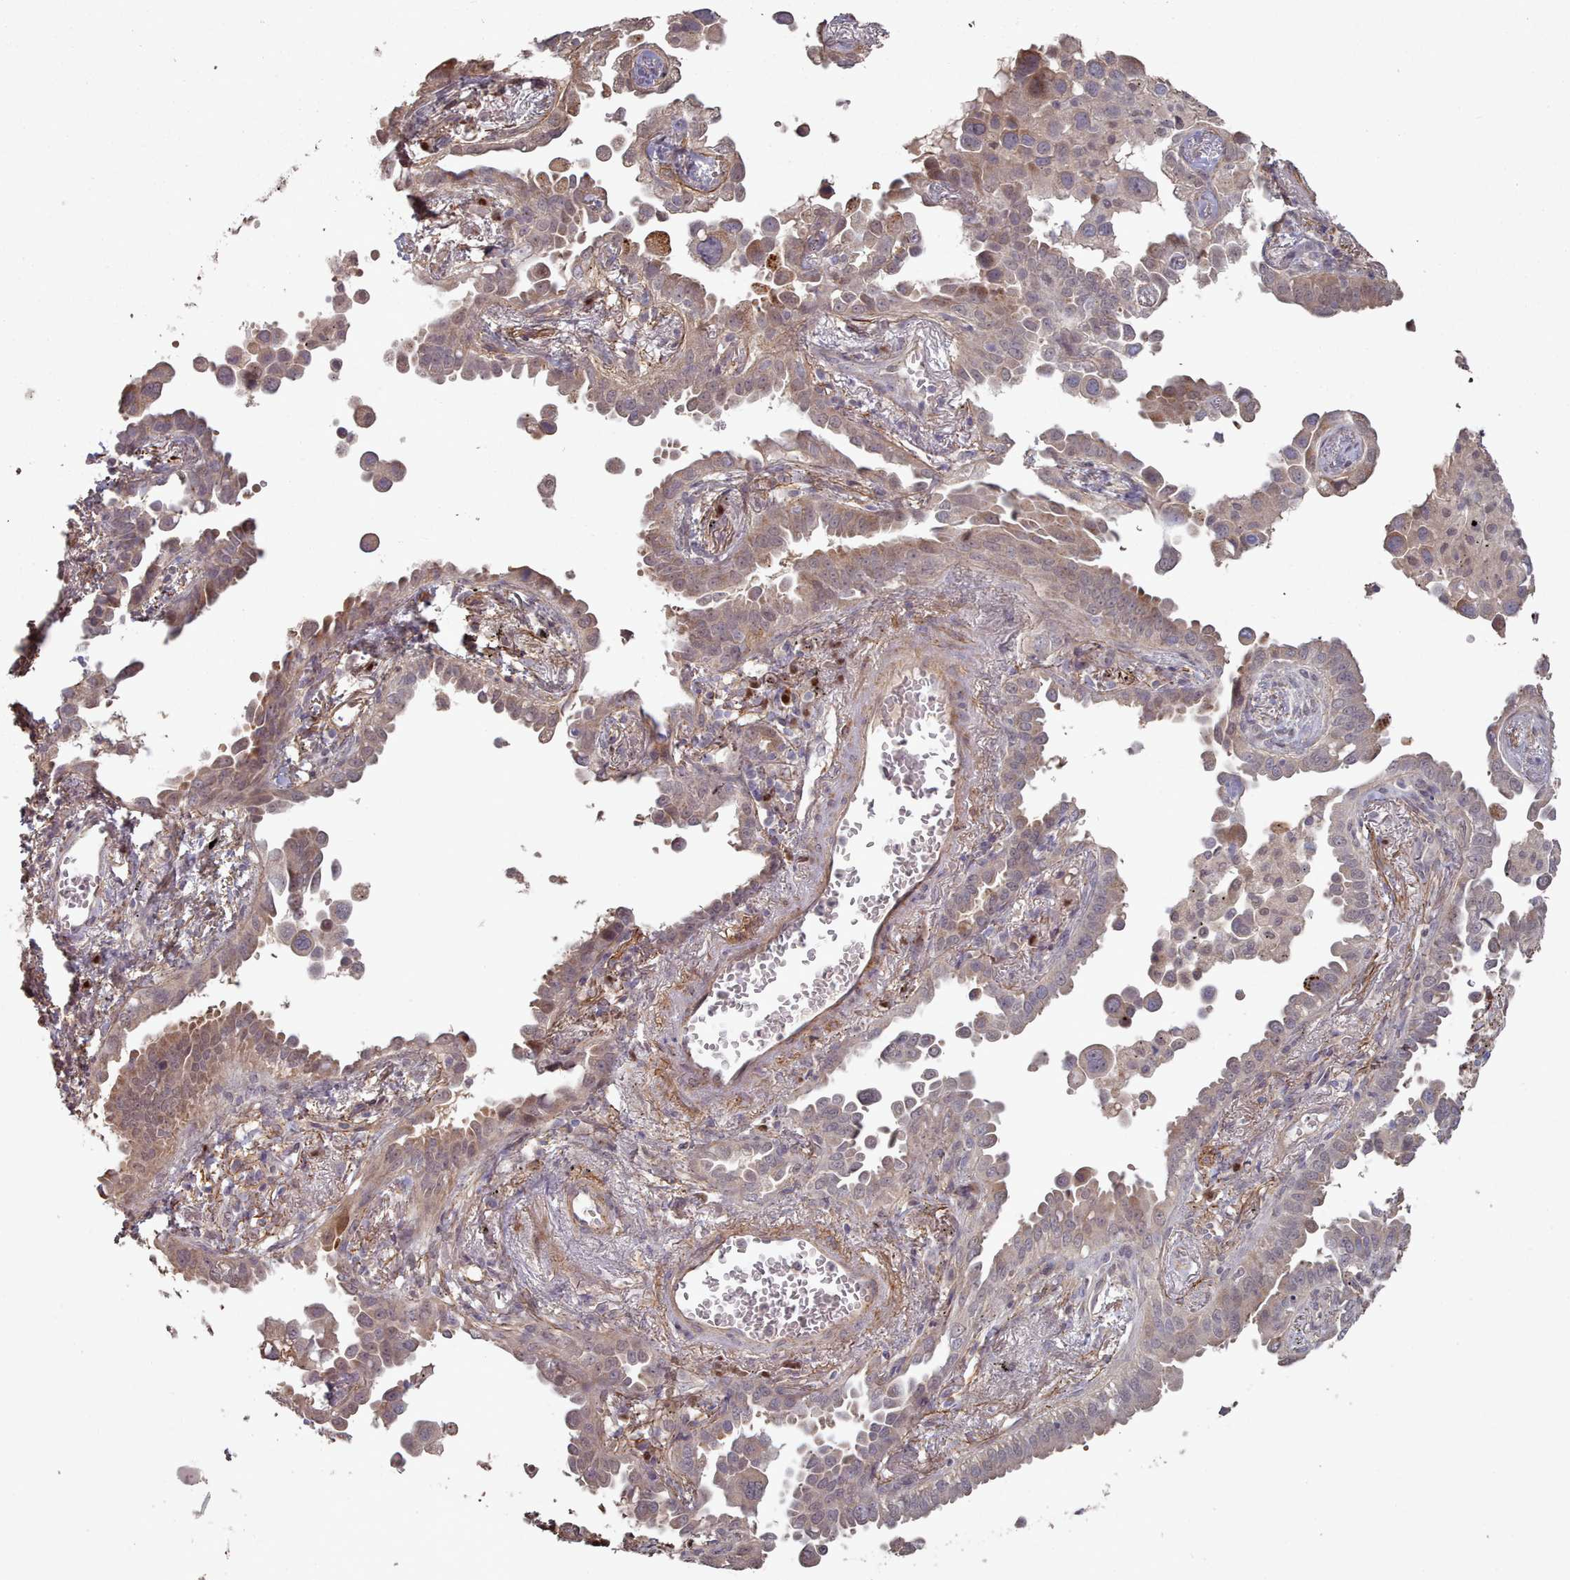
{"staining": {"intensity": "moderate", "quantity": "25%-75%", "location": "cytoplasmic/membranous,nuclear"}, "tissue": "lung cancer", "cell_type": "Tumor cells", "image_type": "cancer", "snomed": [{"axis": "morphology", "description": "Adenocarcinoma, NOS"}, {"axis": "topography", "description": "Lung"}], "caption": "The immunohistochemical stain labels moderate cytoplasmic/membranous and nuclear expression in tumor cells of lung cancer (adenocarcinoma) tissue. (Stains: DAB (3,3'-diaminobenzidine) in brown, nuclei in blue, Microscopy: brightfield microscopy at high magnification).", "gene": "ERCC6L", "patient": {"sex": "male", "age": 67}}